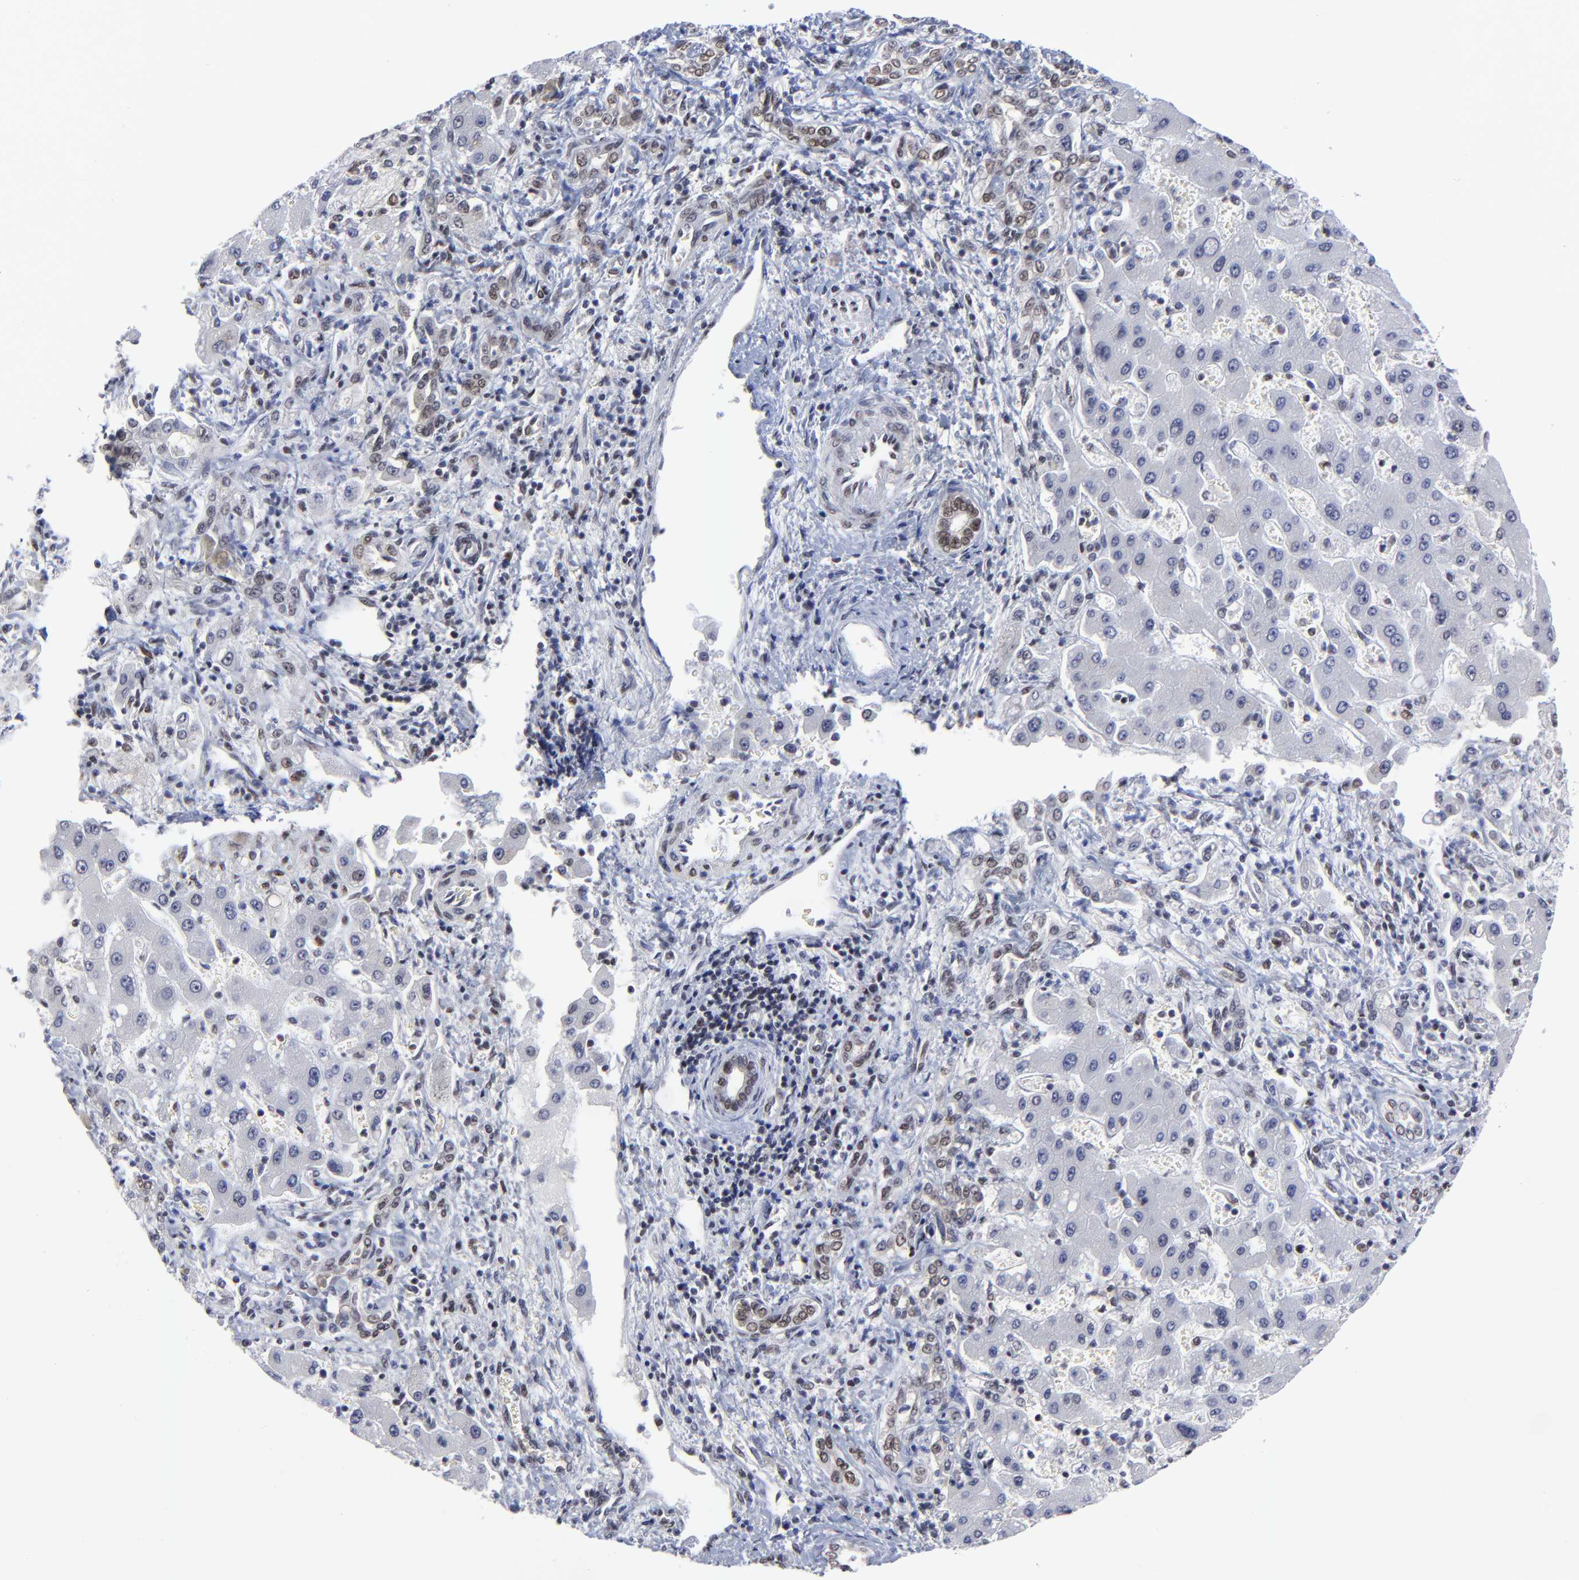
{"staining": {"intensity": "negative", "quantity": "none", "location": "none"}, "tissue": "liver cancer", "cell_type": "Tumor cells", "image_type": "cancer", "snomed": [{"axis": "morphology", "description": "Cholangiocarcinoma"}, {"axis": "topography", "description": "Liver"}], "caption": "This photomicrograph is of liver cancer stained with immunohistochemistry to label a protein in brown with the nuclei are counter-stained blue. There is no positivity in tumor cells.", "gene": "ZMYM3", "patient": {"sex": "male", "age": 50}}